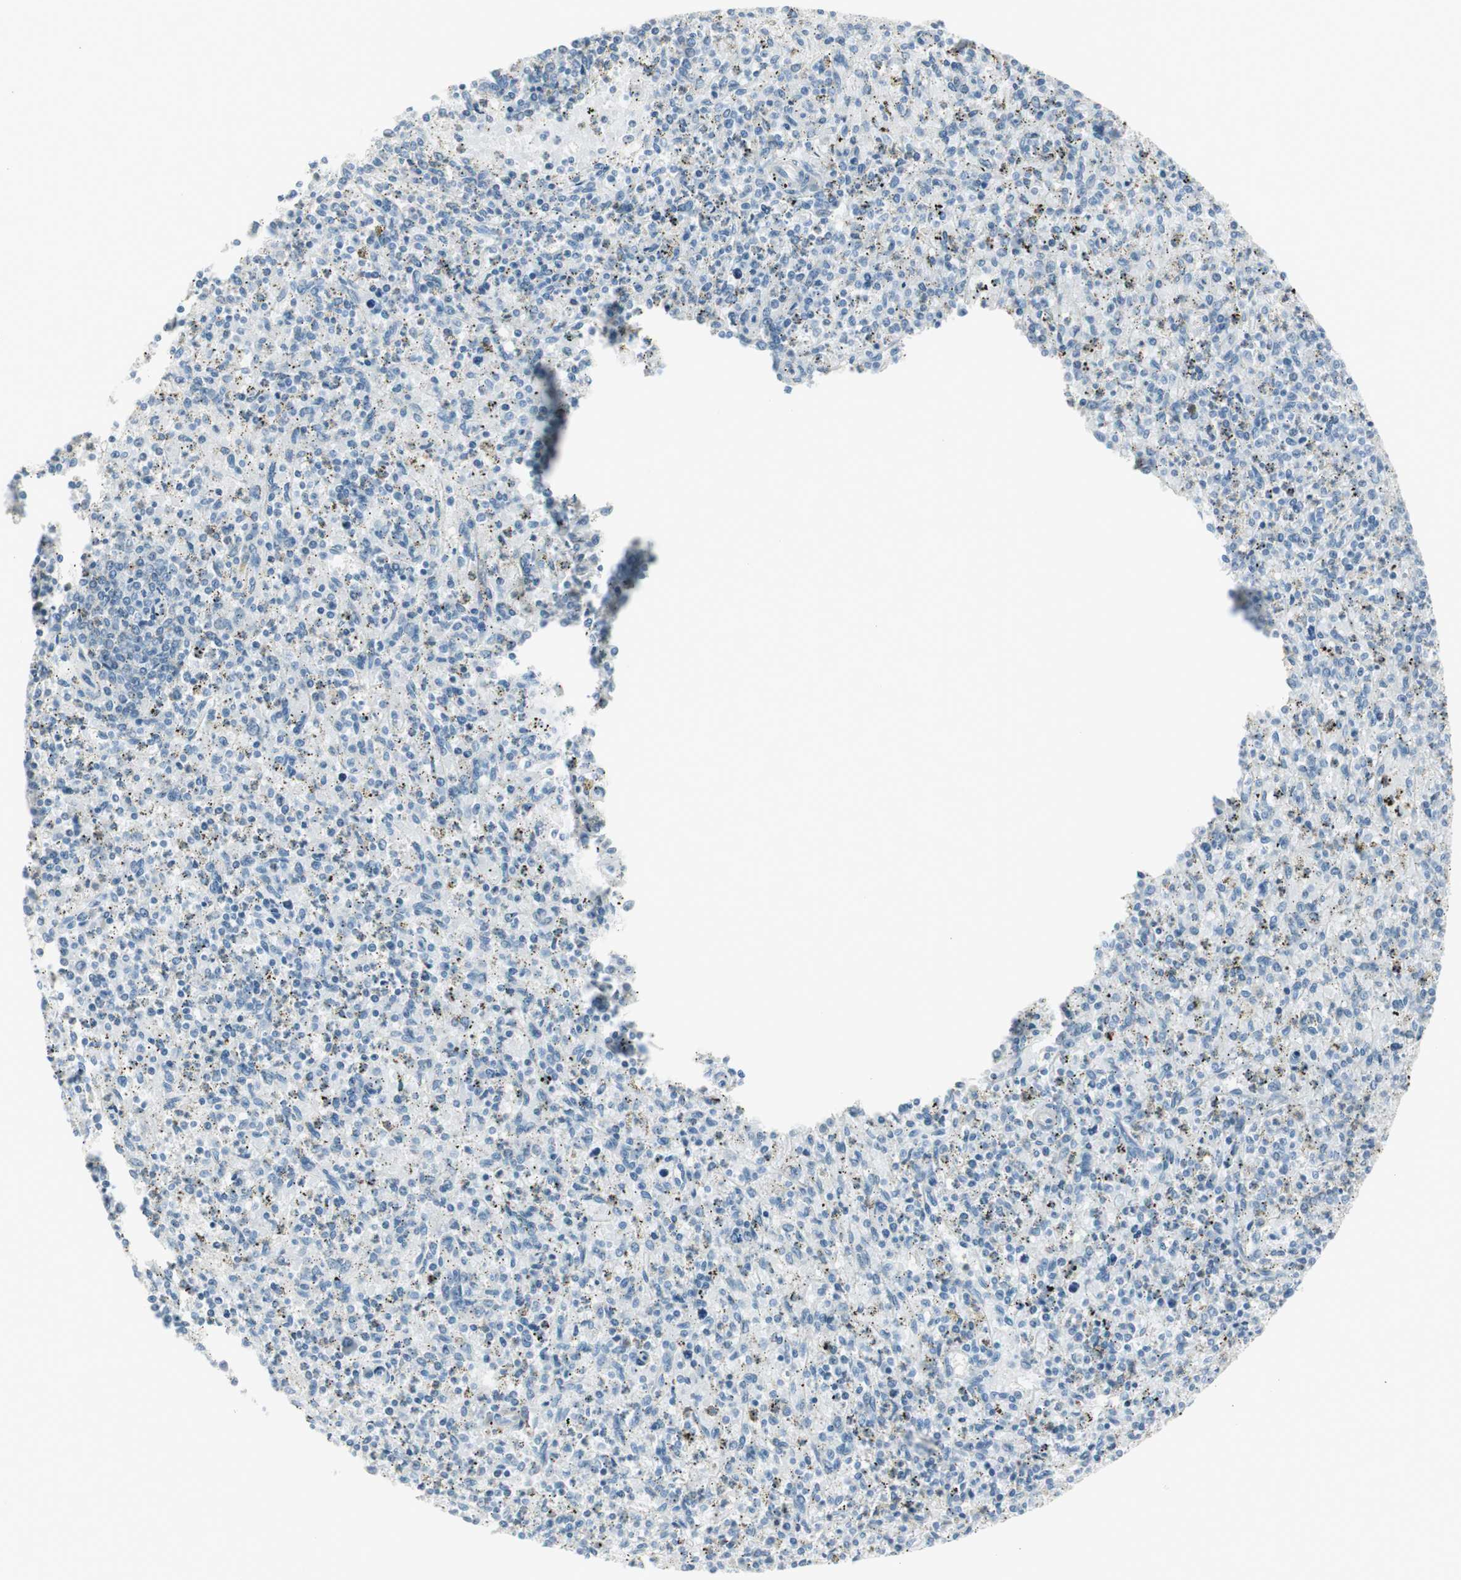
{"staining": {"intensity": "negative", "quantity": "none", "location": "none"}, "tissue": "spleen", "cell_type": "Cells in red pulp", "image_type": "normal", "snomed": [{"axis": "morphology", "description": "Normal tissue, NOS"}, {"axis": "topography", "description": "Spleen"}], "caption": "Histopathology image shows no protein positivity in cells in red pulp of benign spleen. (Brightfield microscopy of DAB (3,3'-diaminobenzidine) immunohistochemistry at high magnification).", "gene": "CDHR5", "patient": {"sex": "male", "age": 72}}